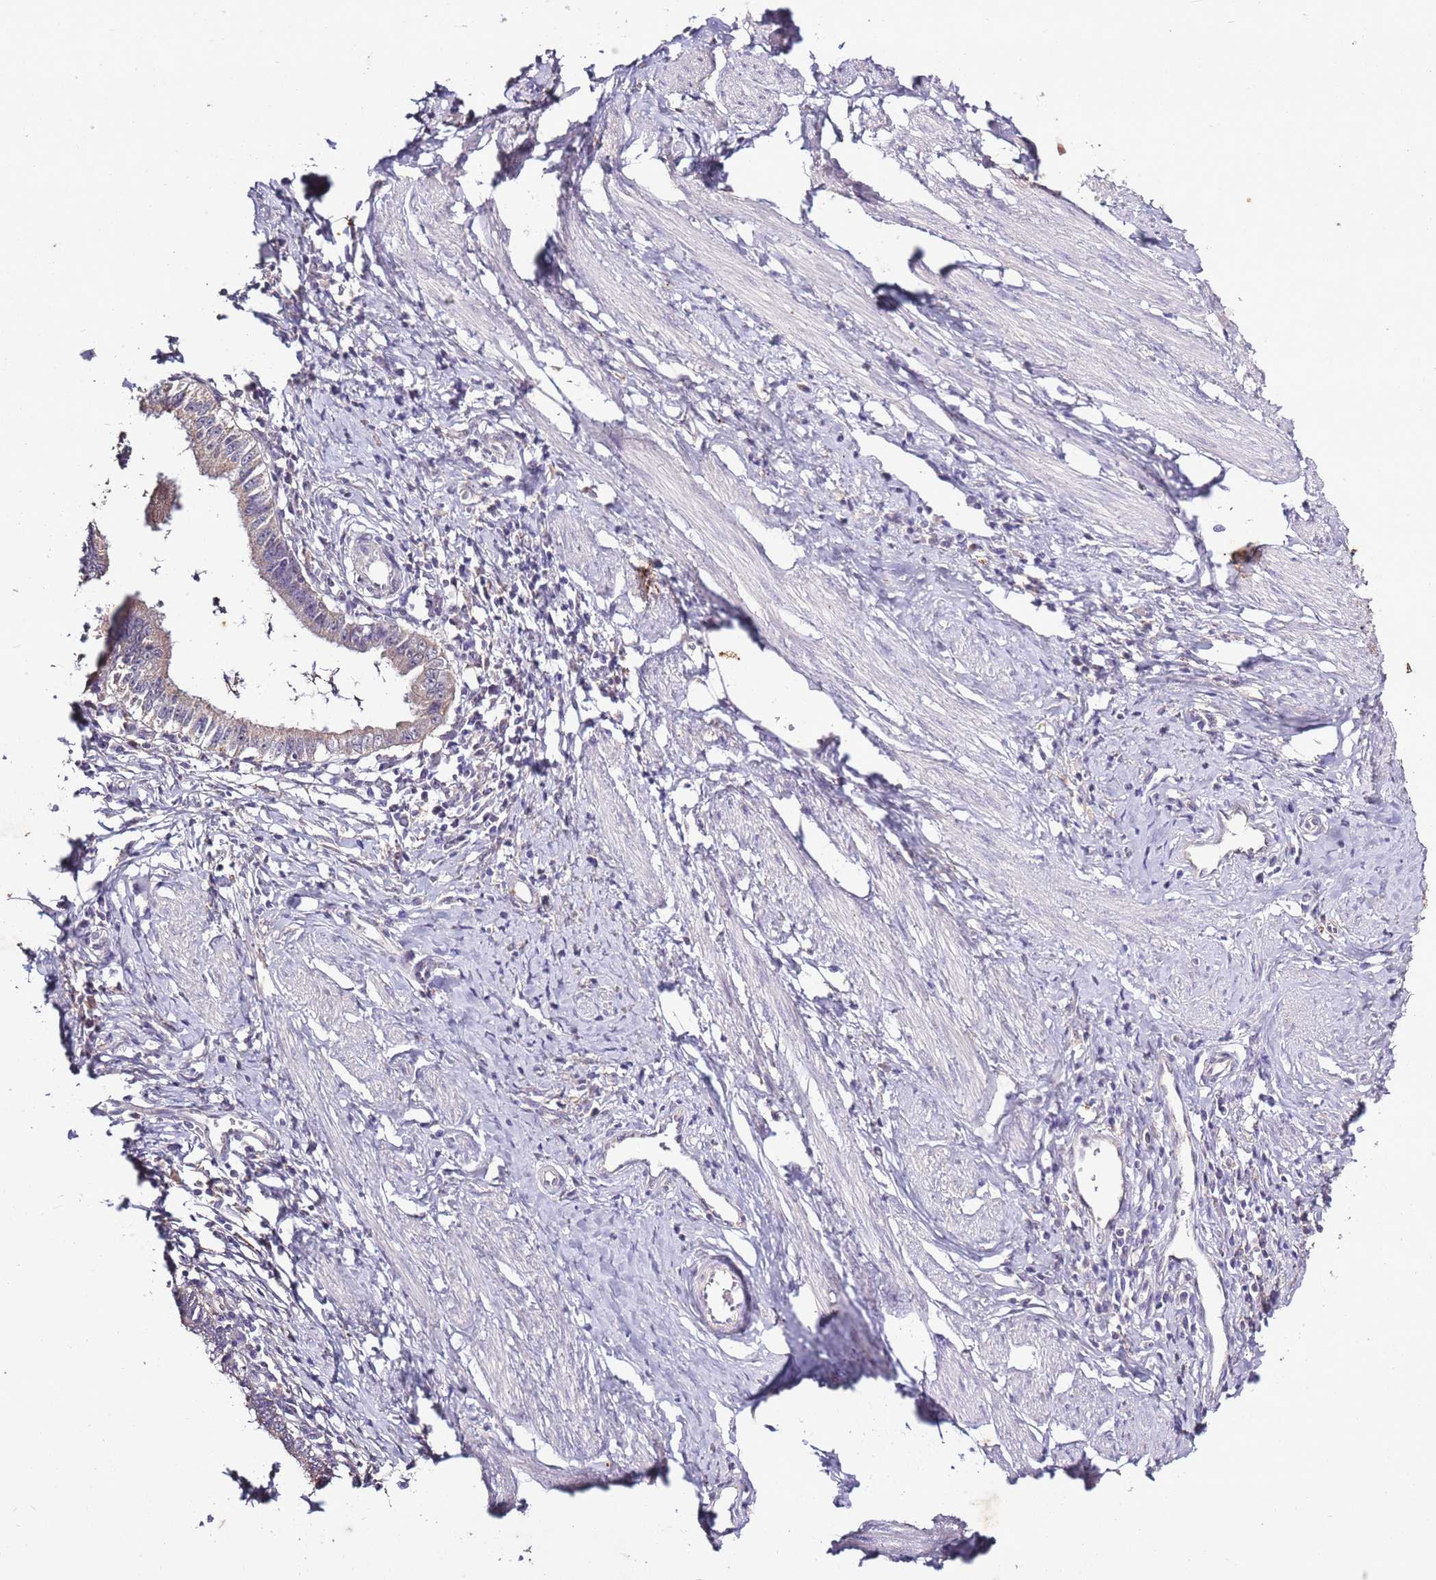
{"staining": {"intensity": "weak", "quantity": "<25%", "location": "cytoplasmic/membranous"}, "tissue": "cervical cancer", "cell_type": "Tumor cells", "image_type": "cancer", "snomed": [{"axis": "morphology", "description": "Adenocarcinoma, NOS"}, {"axis": "topography", "description": "Cervix"}], "caption": "Adenocarcinoma (cervical) stained for a protein using immunohistochemistry (IHC) shows no expression tumor cells.", "gene": "CAPN9", "patient": {"sex": "female", "age": 36}}